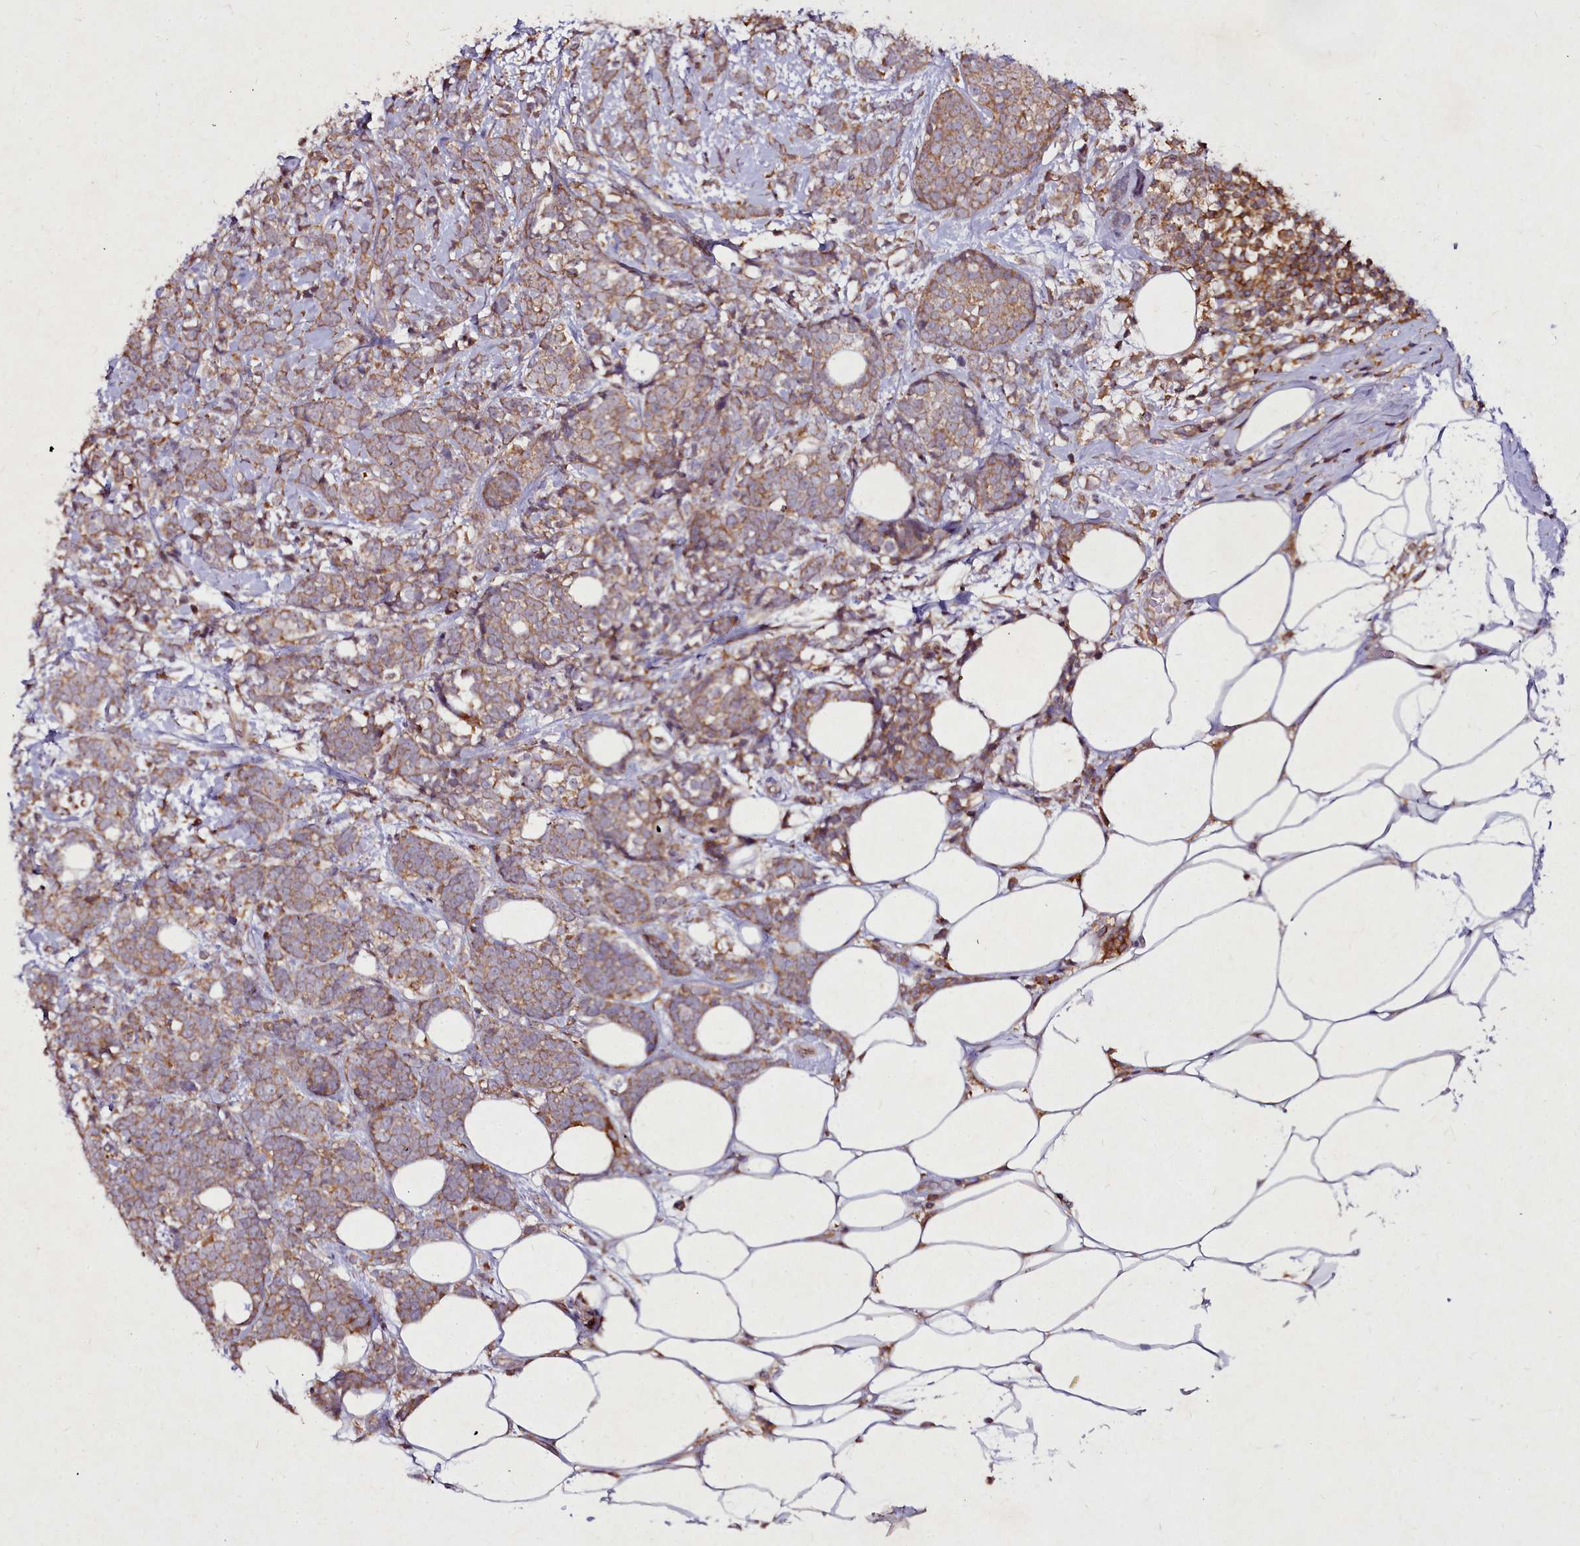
{"staining": {"intensity": "moderate", "quantity": ">75%", "location": "cytoplasmic/membranous"}, "tissue": "breast cancer", "cell_type": "Tumor cells", "image_type": "cancer", "snomed": [{"axis": "morphology", "description": "Lobular carcinoma"}, {"axis": "topography", "description": "Breast"}], "caption": "Immunohistochemical staining of breast lobular carcinoma shows moderate cytoplasmic/membranous protein positivity in about >75% of tumor cells. Using DAB (3,3'-diaminobenzidine) (brown) and hematoxylin (blue) stains, captured at high magnification using brightfield microscopy.", "gene": "NCKAP1L", "patient": {"sex": "female", "age": 58}}